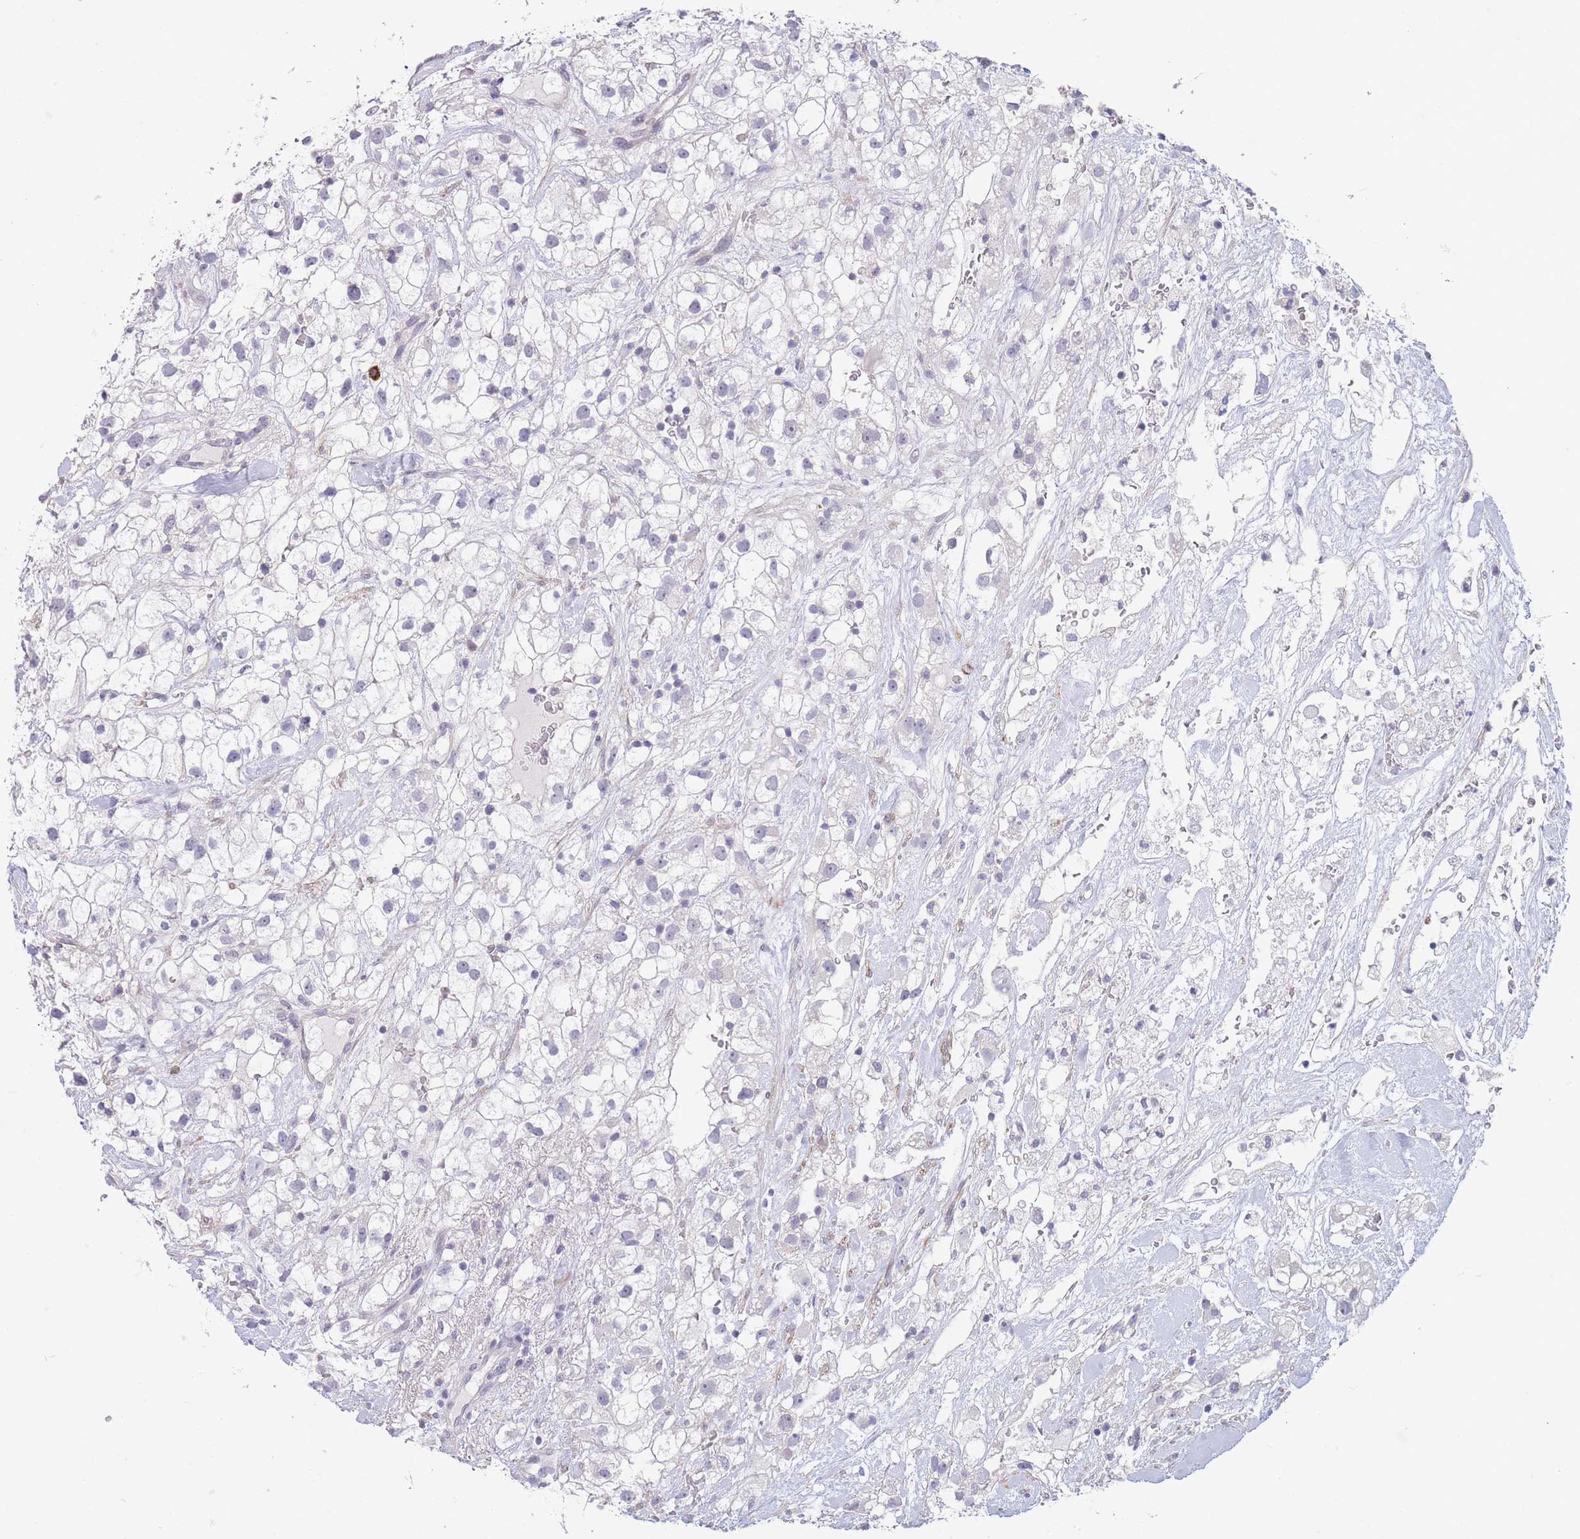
{"staining": {"intensity": "negative", "quantity": "none", "location": "none"}, "tissue": "renal cancer", "cell_type": "Tumor cells", "image_type": "cancer", "snomed": [{"axis": "morphology", "description": "Adenocarcinoma, NOS"}, {"axis": "topography", "description": "Kidney"}], "caption": "Tumor cells are negative for protein expression in human renal cancer (adenocarcinoma). Nuclei are stained in blue.", "gene": "ASAP3", "patient": {"sex": "male", "age": 59}}